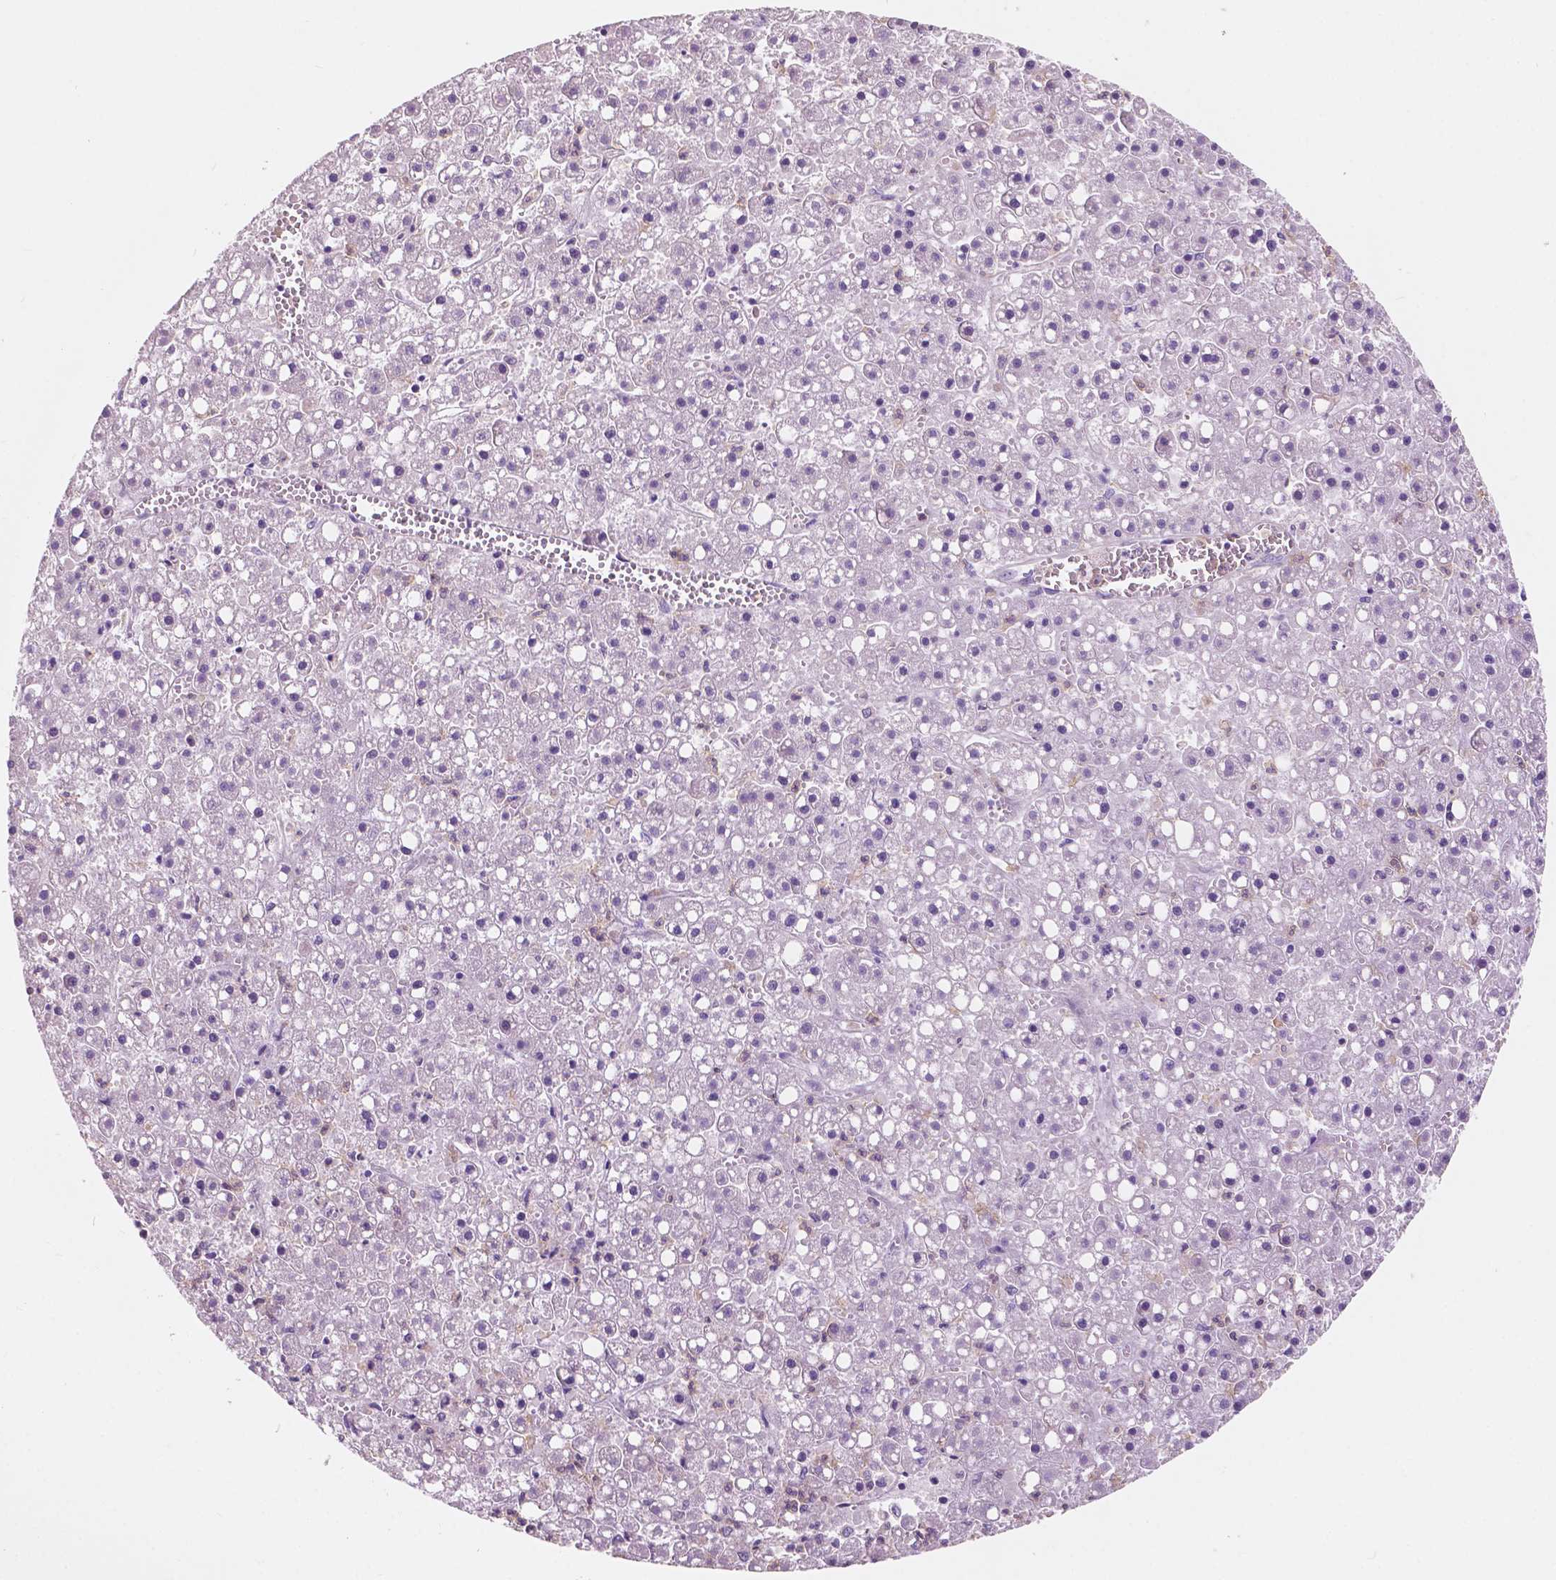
{"staining": {"intensity": "negative", "quantity": "none", "location": "none"}, "tissue": "liver cancer", "cell_type": "Tumor cells", "image_type": "cancer", "snomed": [{"axis": "morphology", "description": "Carcinoma, Hepatocellular, NOS"}, {"axis": "topography", "description": "Liver"}], "caption": "Tumor cells show no significant protein expression in liver cancer (hepatocellular carcinoma).", "gene": "SEMA4A", "patient": {"sex": "male", "age": 67}}